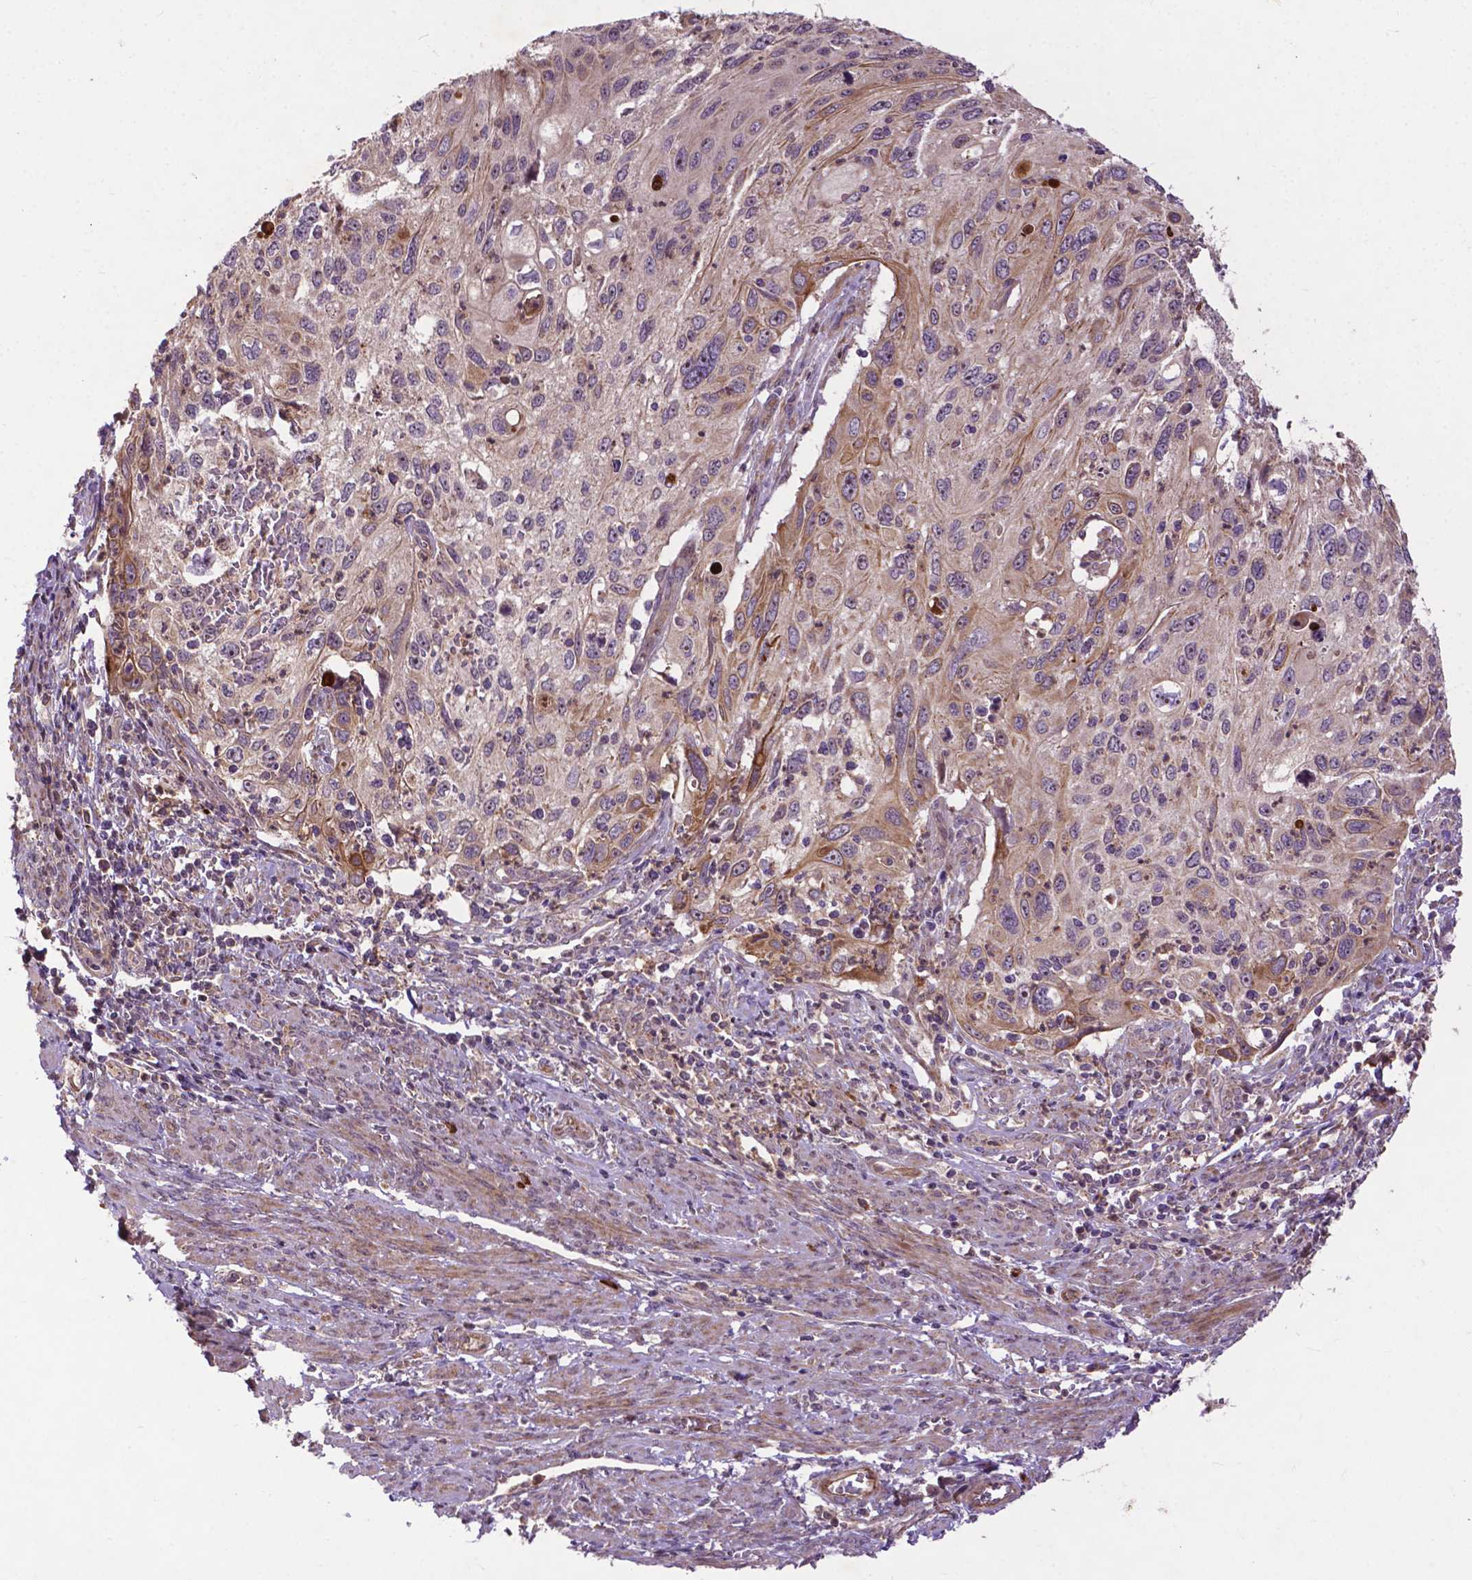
{"staining": {"intensity": "moderate", "quantity": "<25%", "location": "cytoplasmic/membranous"}, "tissue": "cervical cancer", "cell_type": "Tumor cells", "image_type": "cancer", "snomed": [{"axis": "morphology", "description": "Squamous cell carcinoma, NOS"}, {"axis": "topography", "description": "Cervix"}], "caption": "The photomicrograph displays immunohistochemical staining of cervical cancer. There is moderate cytoplasmic/membranous positivity is appreciated in about <25% of tumor cells. The staining is performed using DAB (3,3'-diaminobenzidine) brown chromogen to label protein expression. The nuclei are counter-stained blue using hematoxylin.", "gene": "PARP3", "patient": {"sex": "female", "age": 70}}